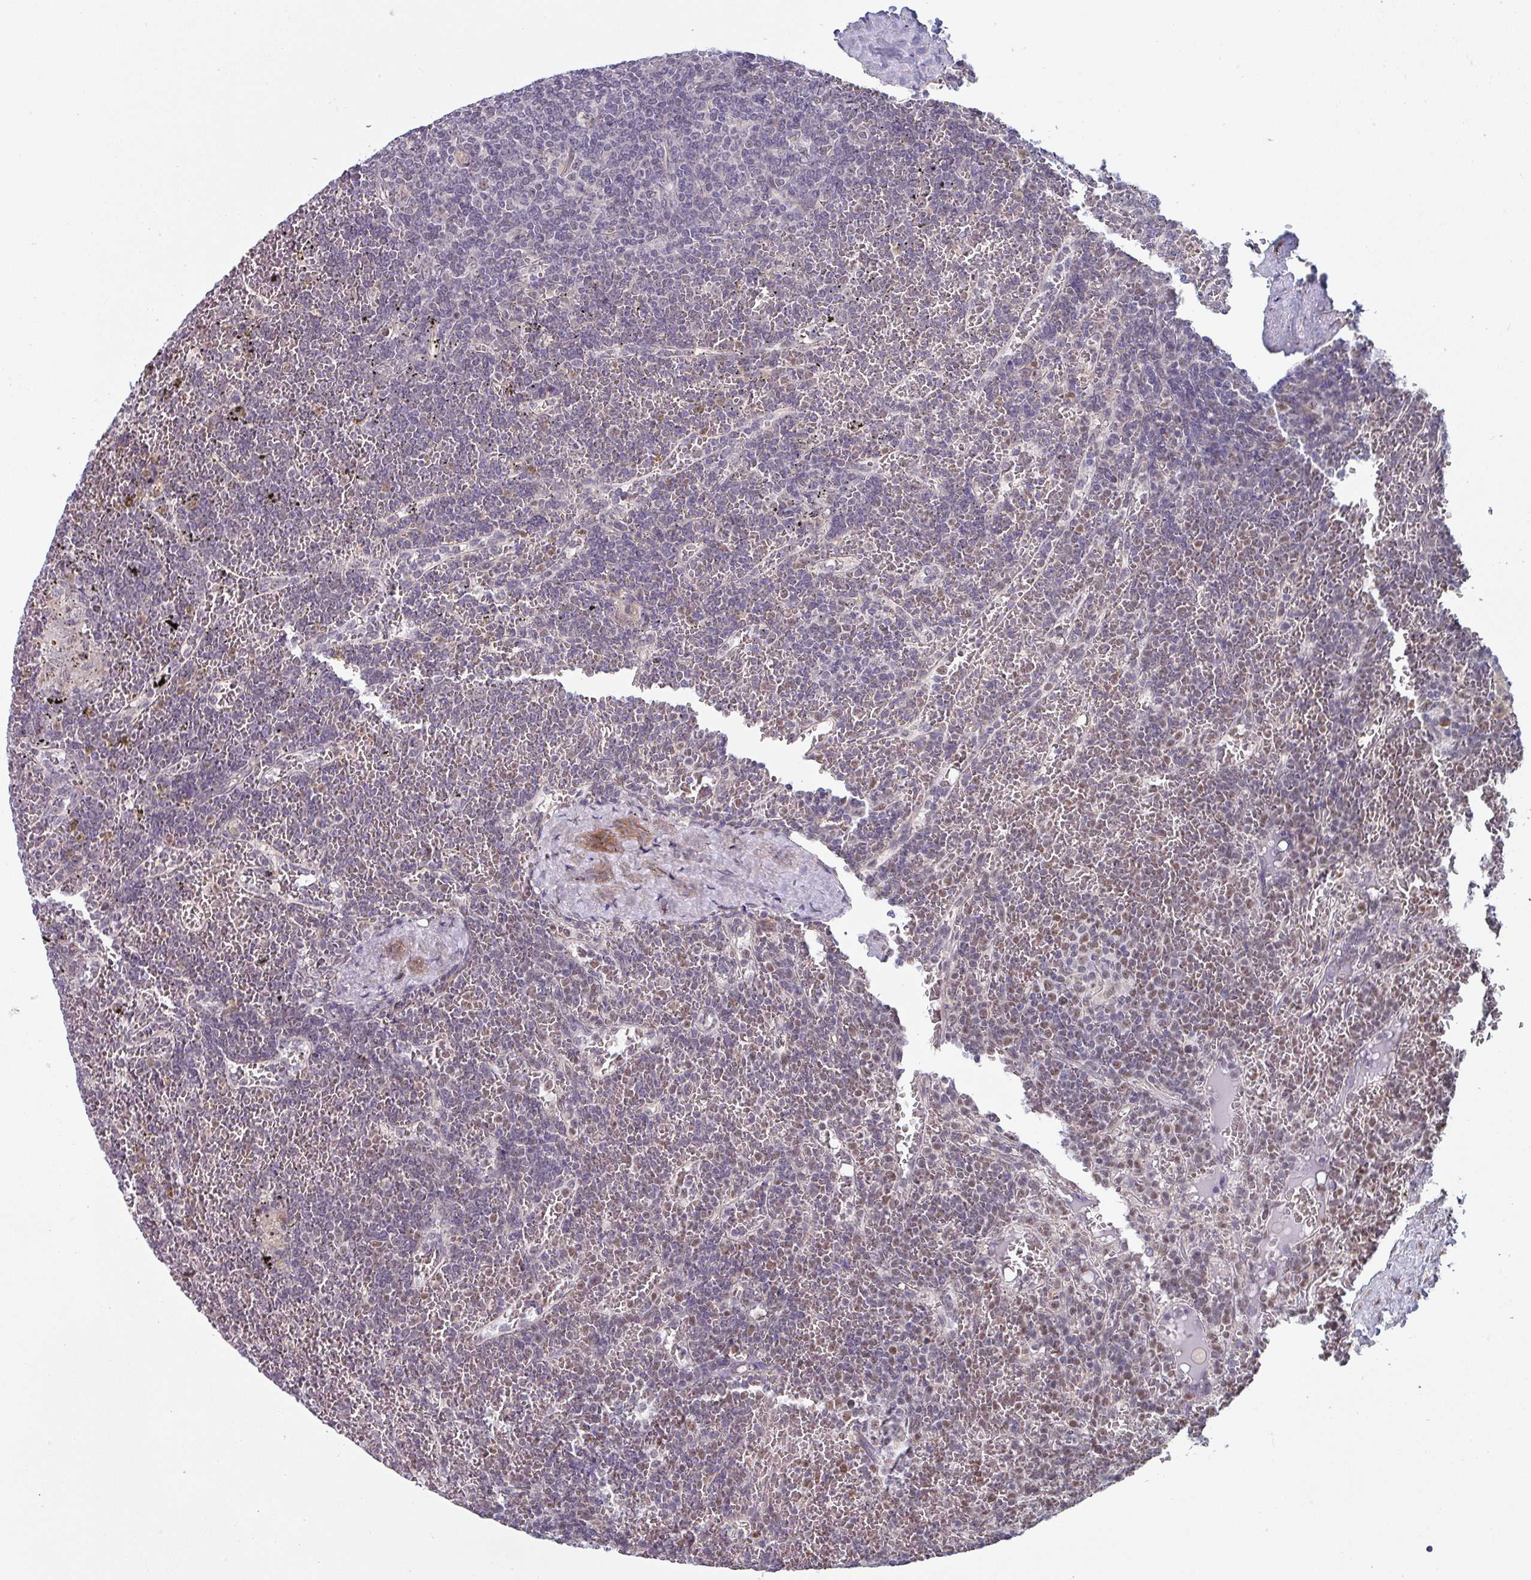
{"staining": {"intensity": "moderate", "quantity": "<25%", "location": "nuclear"}, "tissue": "lymphoma", "cell_type": "Tumor cells", "image_type": "cancer", "snomed": [{"axis": "morphology", "description": "Malignant lymphoma, non-Hodgkin's type, Low grade"}, {"axis": "topography", "description": "Spleen"}], "caption": "High-power microscopy captured an IHC photomicrograph of malignant lymphoma, non-Hodgkin's type (low-grade), revealing moderate nuclear expression in approximately <25% of tumor cells.", "gene": "TMED5", "patient": {"sex": "female", "age": 19}}